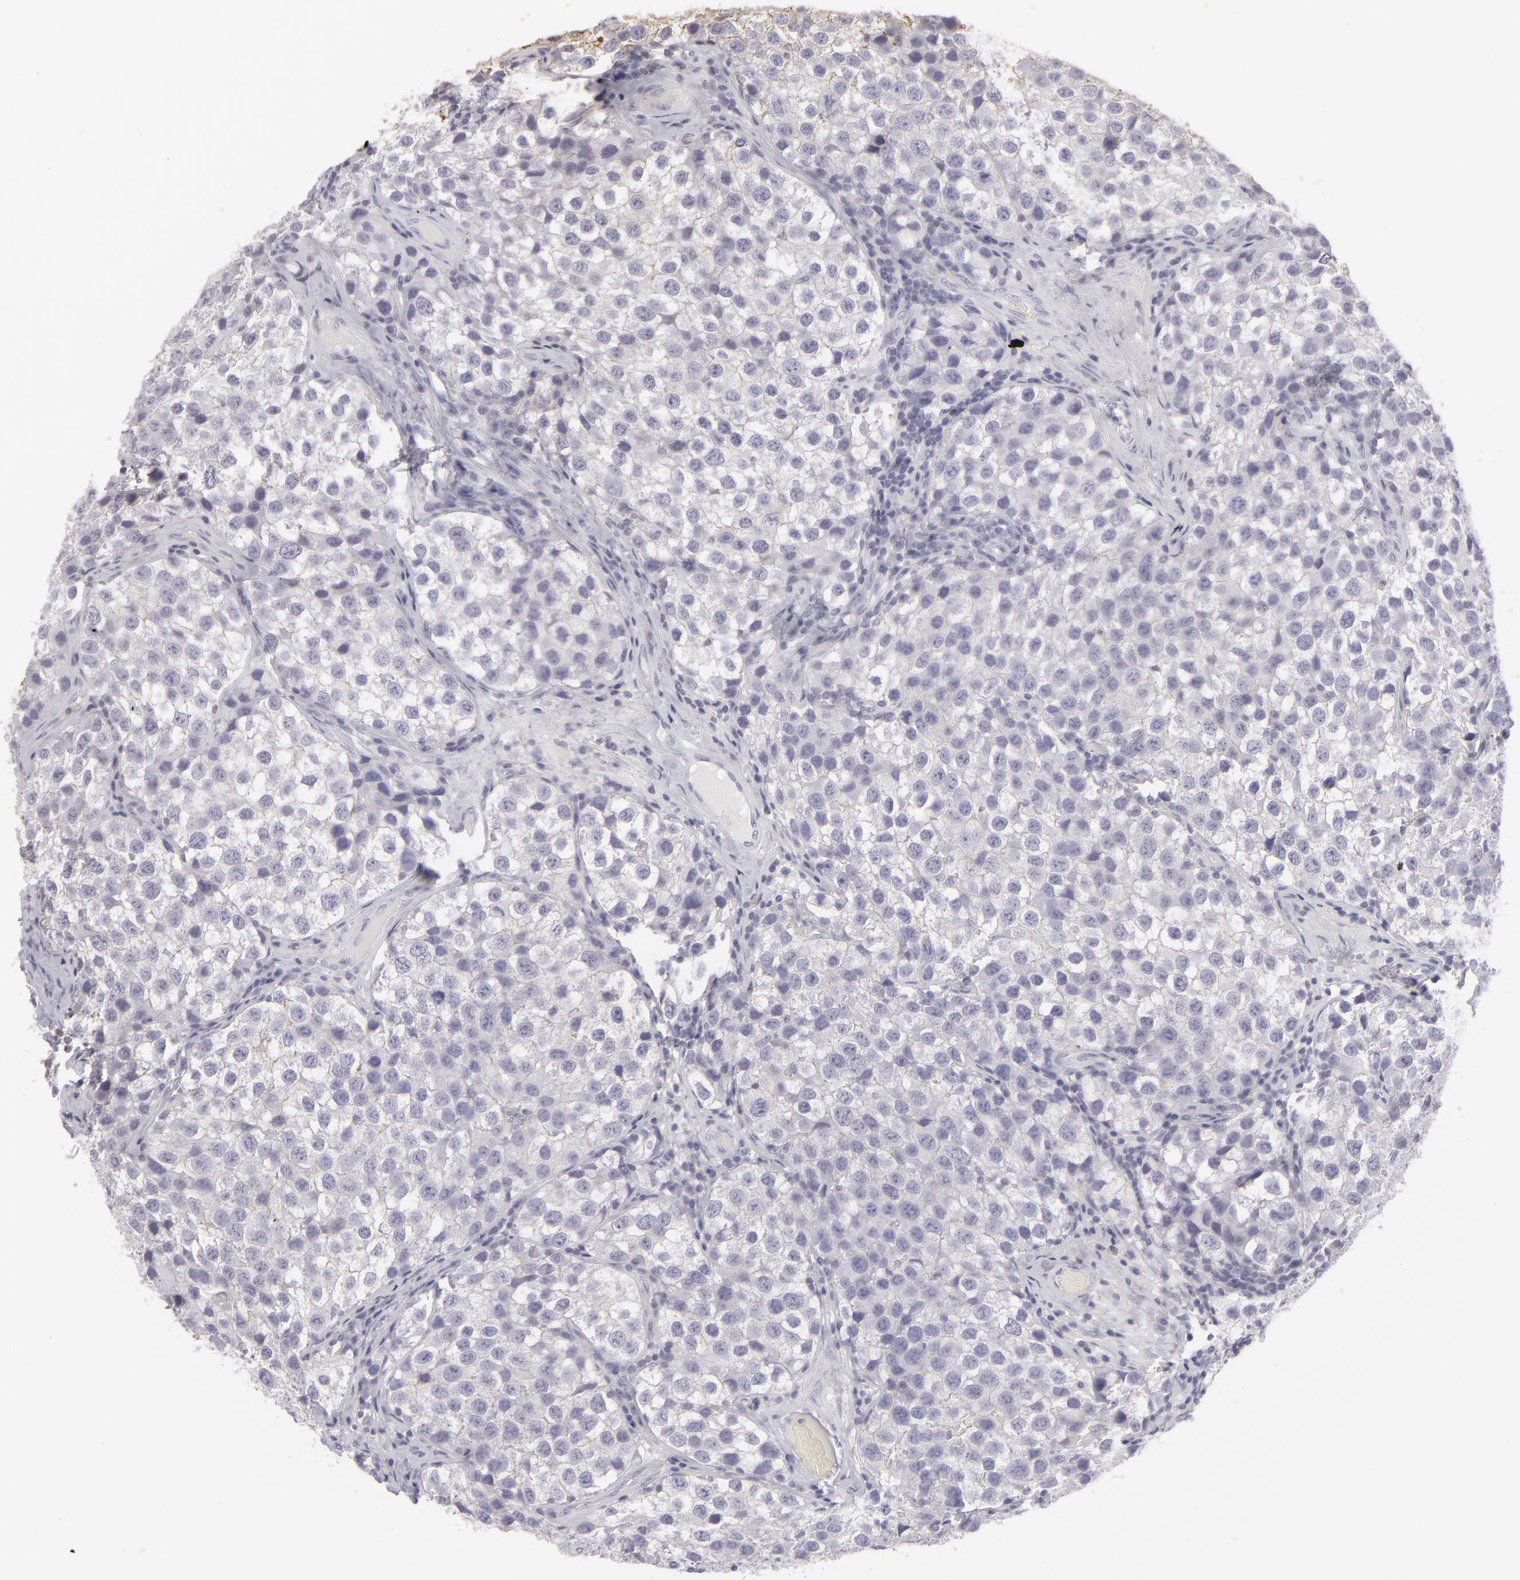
{"staining": {"intensity": "weak", "quantity": "<25%", "location": "cytoplasmic/membranous"}, "tissue": "testis cancer", "cell_type": "Tumor cells", "image_type": "cancer", "snomed": [{"axis": "morphology", "description": "Seminoma, NOS"}, {"axis": "topography", "description": "Testis"}], "caption": "There is no significant expression in tumor cells of seminoma (testis).", "gene": "ACTB", "patient": {"sex": "male", "age": 39}}